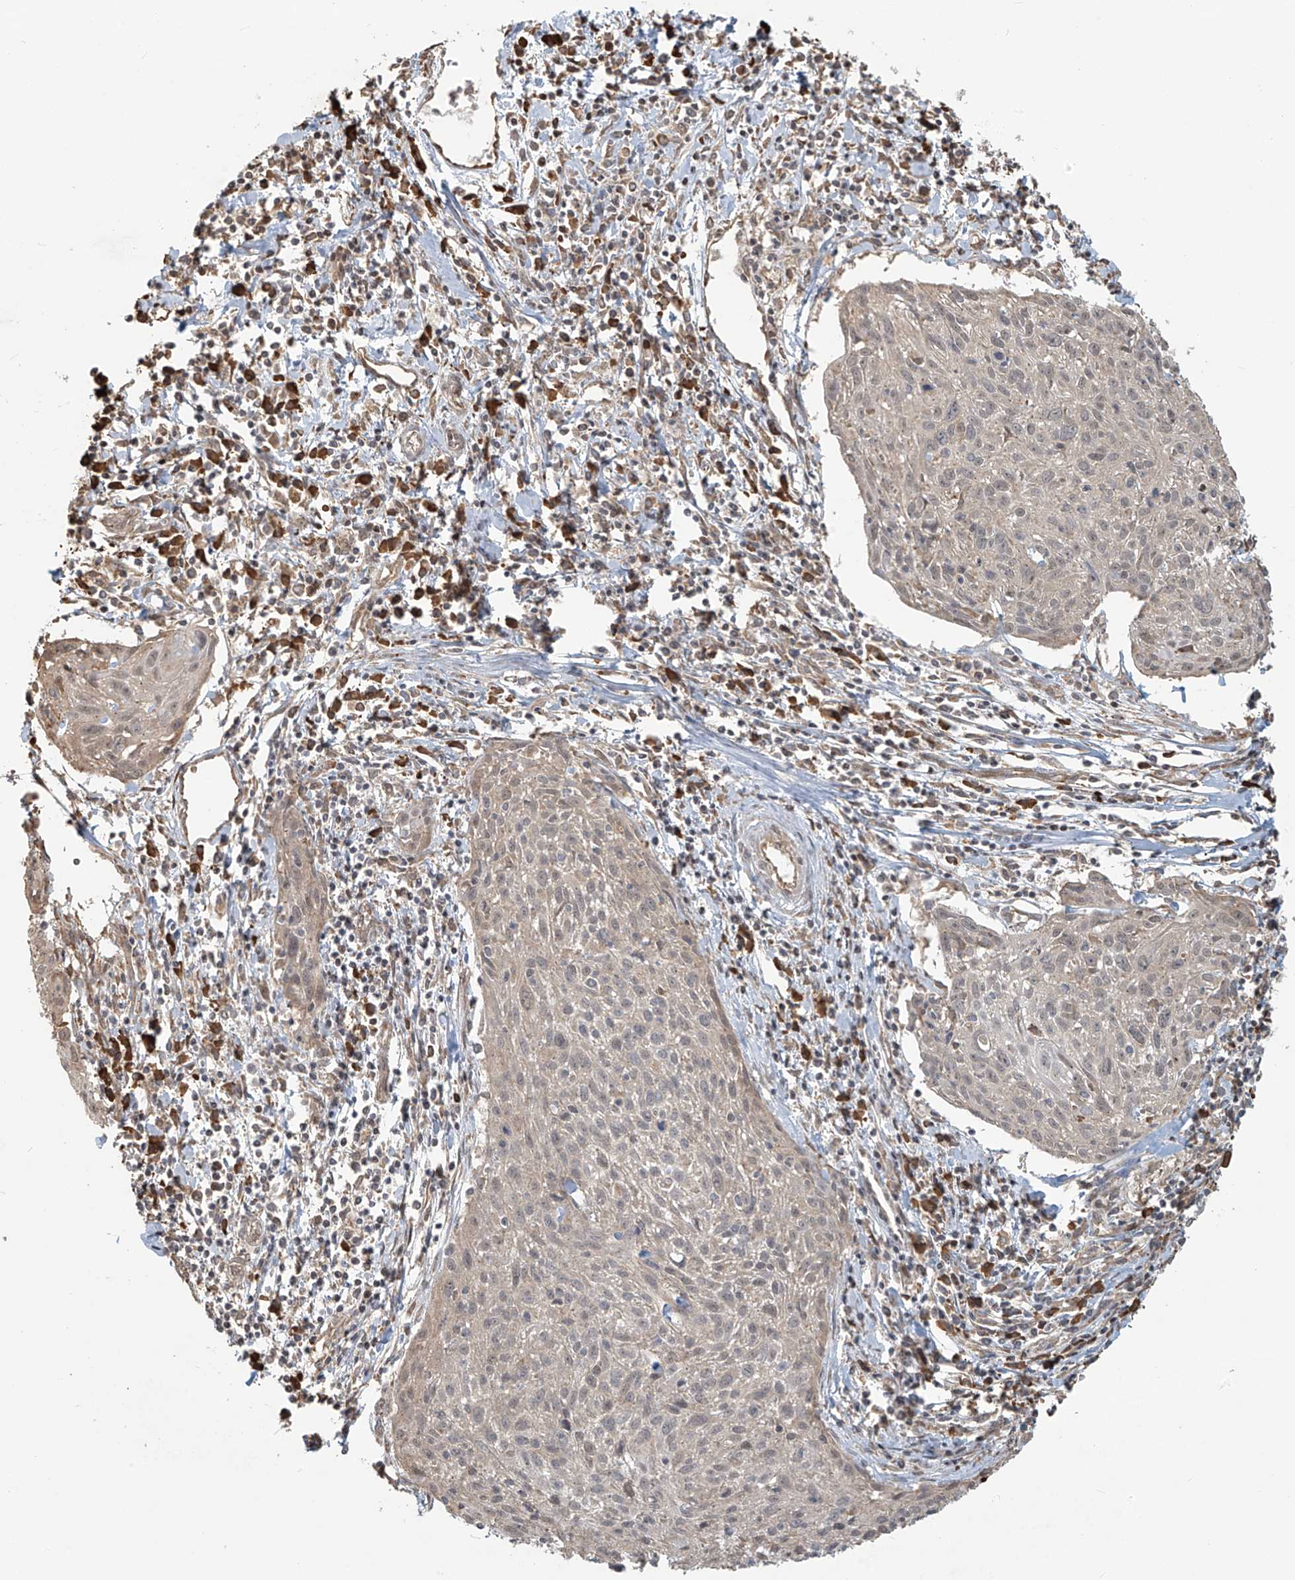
{"staining": {"intensity": "weak", "quantity": "25%-75%", "location": "cytoplasmic/membranous,nuclear"}, "tissue": "cervical cancer", "cell_type": "Tumor cells", "image_type": "cancer", "snomed": [{"axis": "morphology", "description": "Squamous cell carcinoma, NOS"}, {"axis": "topography", "description": "Cervix"}], "caption": "Human cervical squamous cell carcinoma stained with a brown dye displays weak cytoplasmic/membranous and nuclear positive positivity in about 25%-75% of tumor cells.", "gene": "PLEKHM3", "patient": {"sex": "female", "age": 51}}